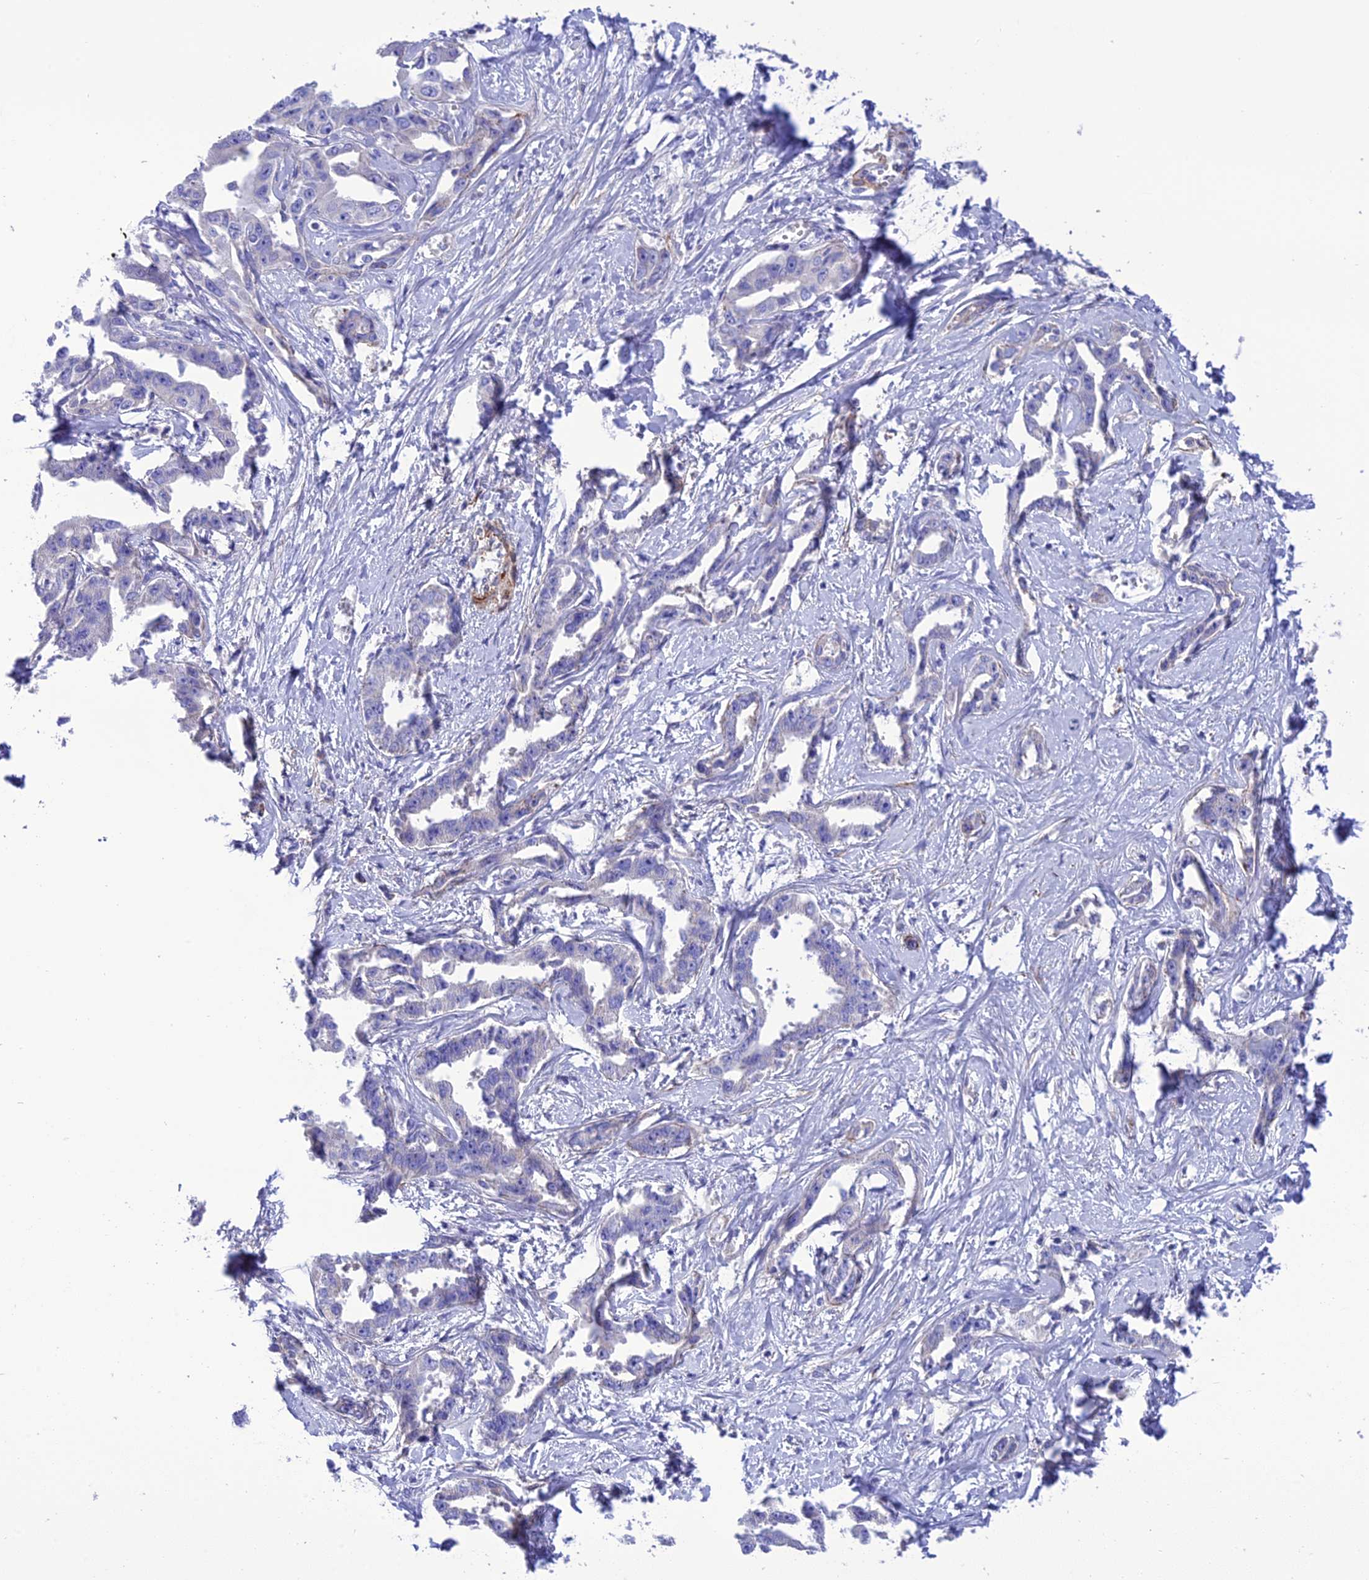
{"staining": {"intensity": "negative", "quantity": "none", "location": "none"}, "tissue": "liver cancer", "cell_type": "Tumor cells", "image_type": "cancer", "snomed": [{"axis": "morphology", "description": "Cholangiocarcinoma"}, {"axis": "topography", "description": "Liver"}], "caption": "An IHC image of cholangiocarcinoma (liver) is shown. There is no staining in tumor cells of cholangiocarcinoma (liver).", "gene": "FRA10AC1", "patient": {"sex": "male", "age": 59}}